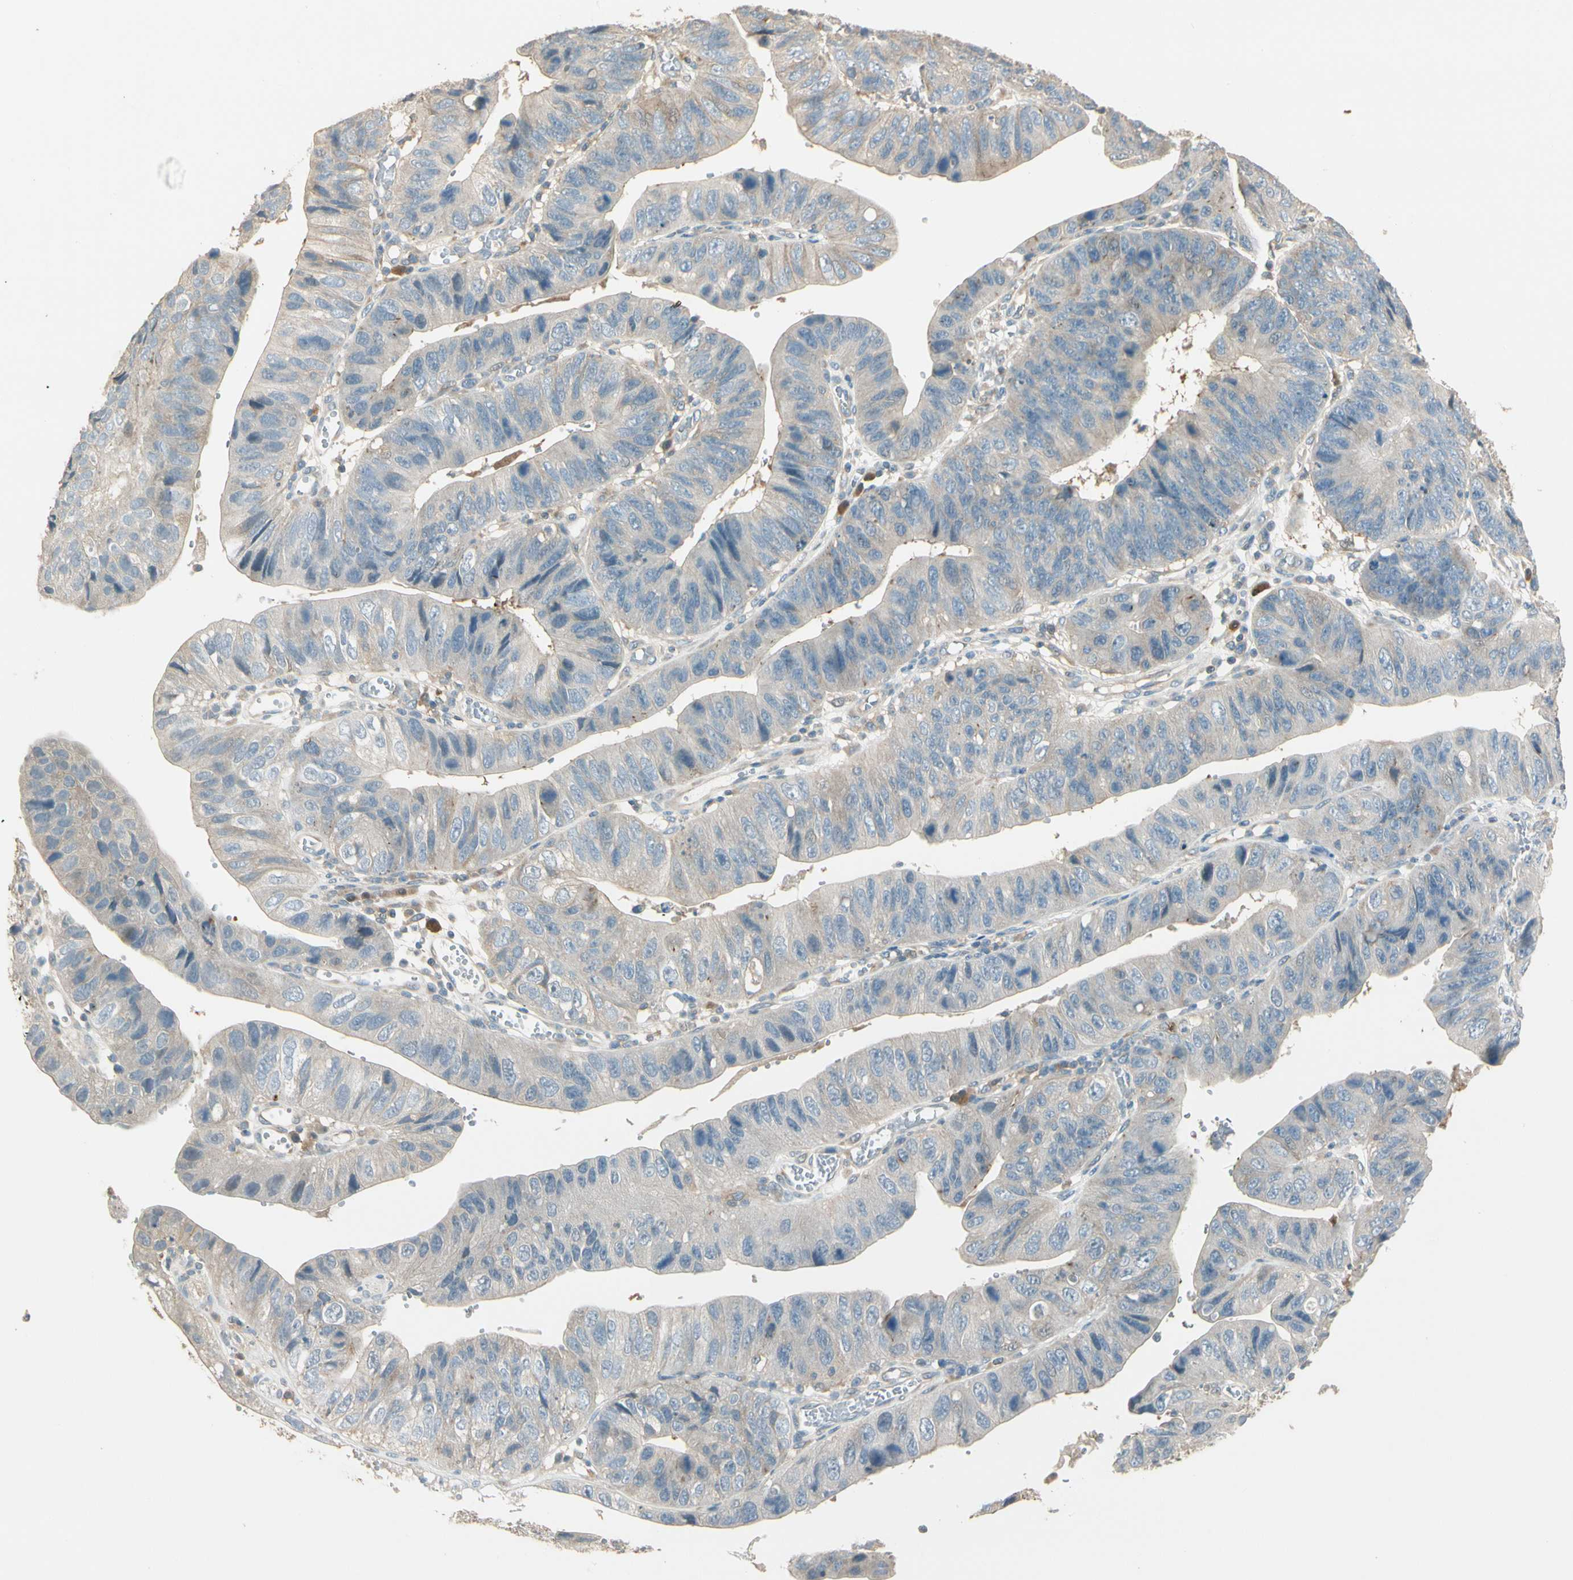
{"staining": {"intensity": "weak", "quantity": "<25%", "location": "cytoplasmic/membranous"}, "tissue": "stomach cancer", "cell_type": "Tumor cells", "image_type": "cancer", "snomed": [{"axis": "morphology", "description": "Adenocarcinoma, NOS"}, {"axis": "topography", "description": "Stomach"}], "caption": "Tumor cells are negative for brown protein staining in adenocarcinoma (stomach).", "gene": "PLXNA1", "patient": {"sex": "male", "age": 59}}